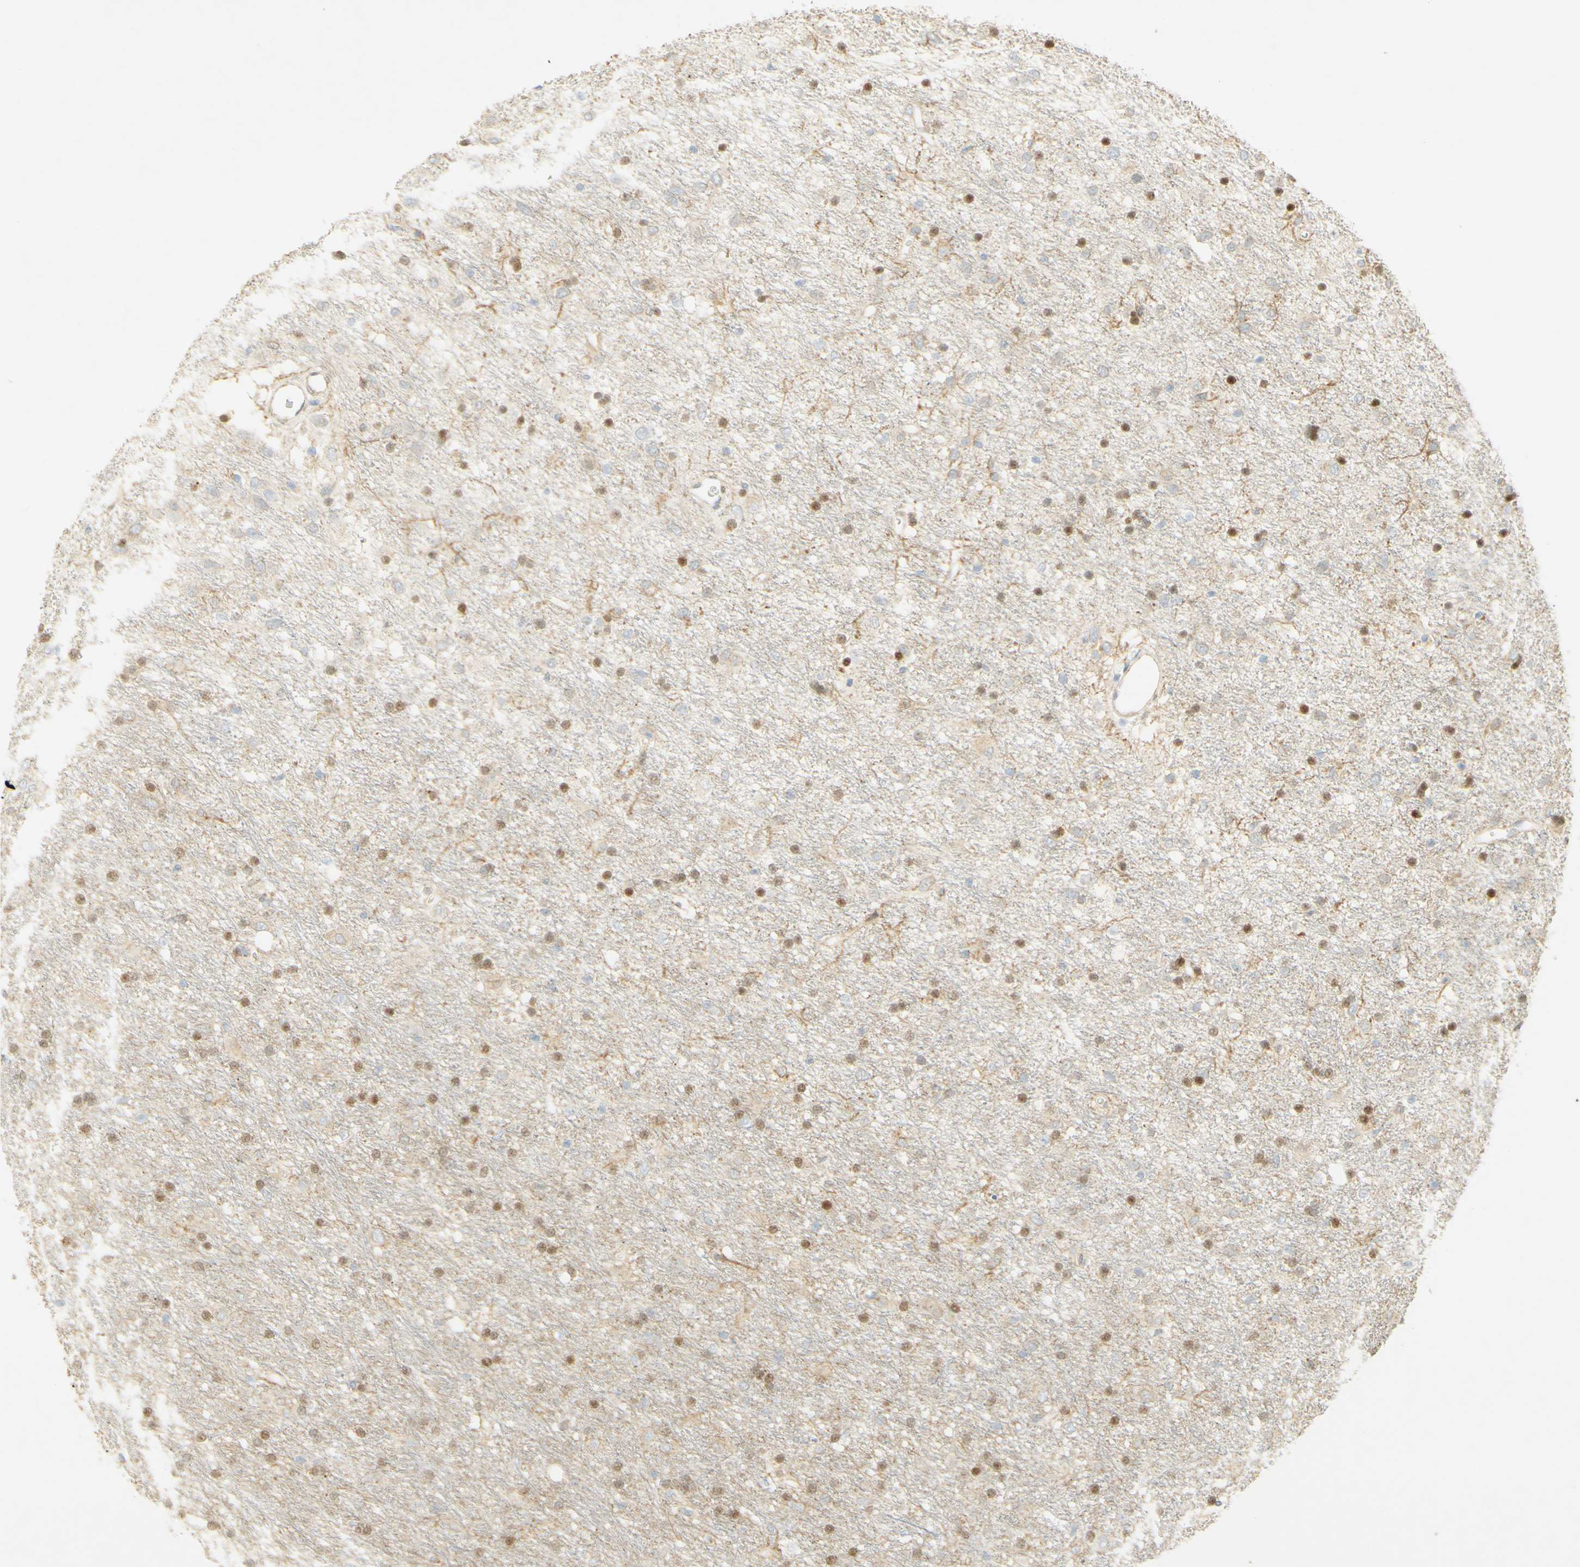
{"staining": {"intensity": "strong", "quantity": "25%-75%", "location": "nuclear"}, "tissue": "glioma", "cell_type": "Tumor cells", "image_type": "cancer", "snomed": [{"axis": "morphology", "description": "Glioma, malignant, Low grade"}, {"axis": "topography", "description": "Brain"}], "caption": "Protein expression analysis of human glioma reveals strong nuclear expression in approximately 25%-75% of tumor cells.", "gene": "E2F1", "patient": {"sex": "male", "age": 77}}